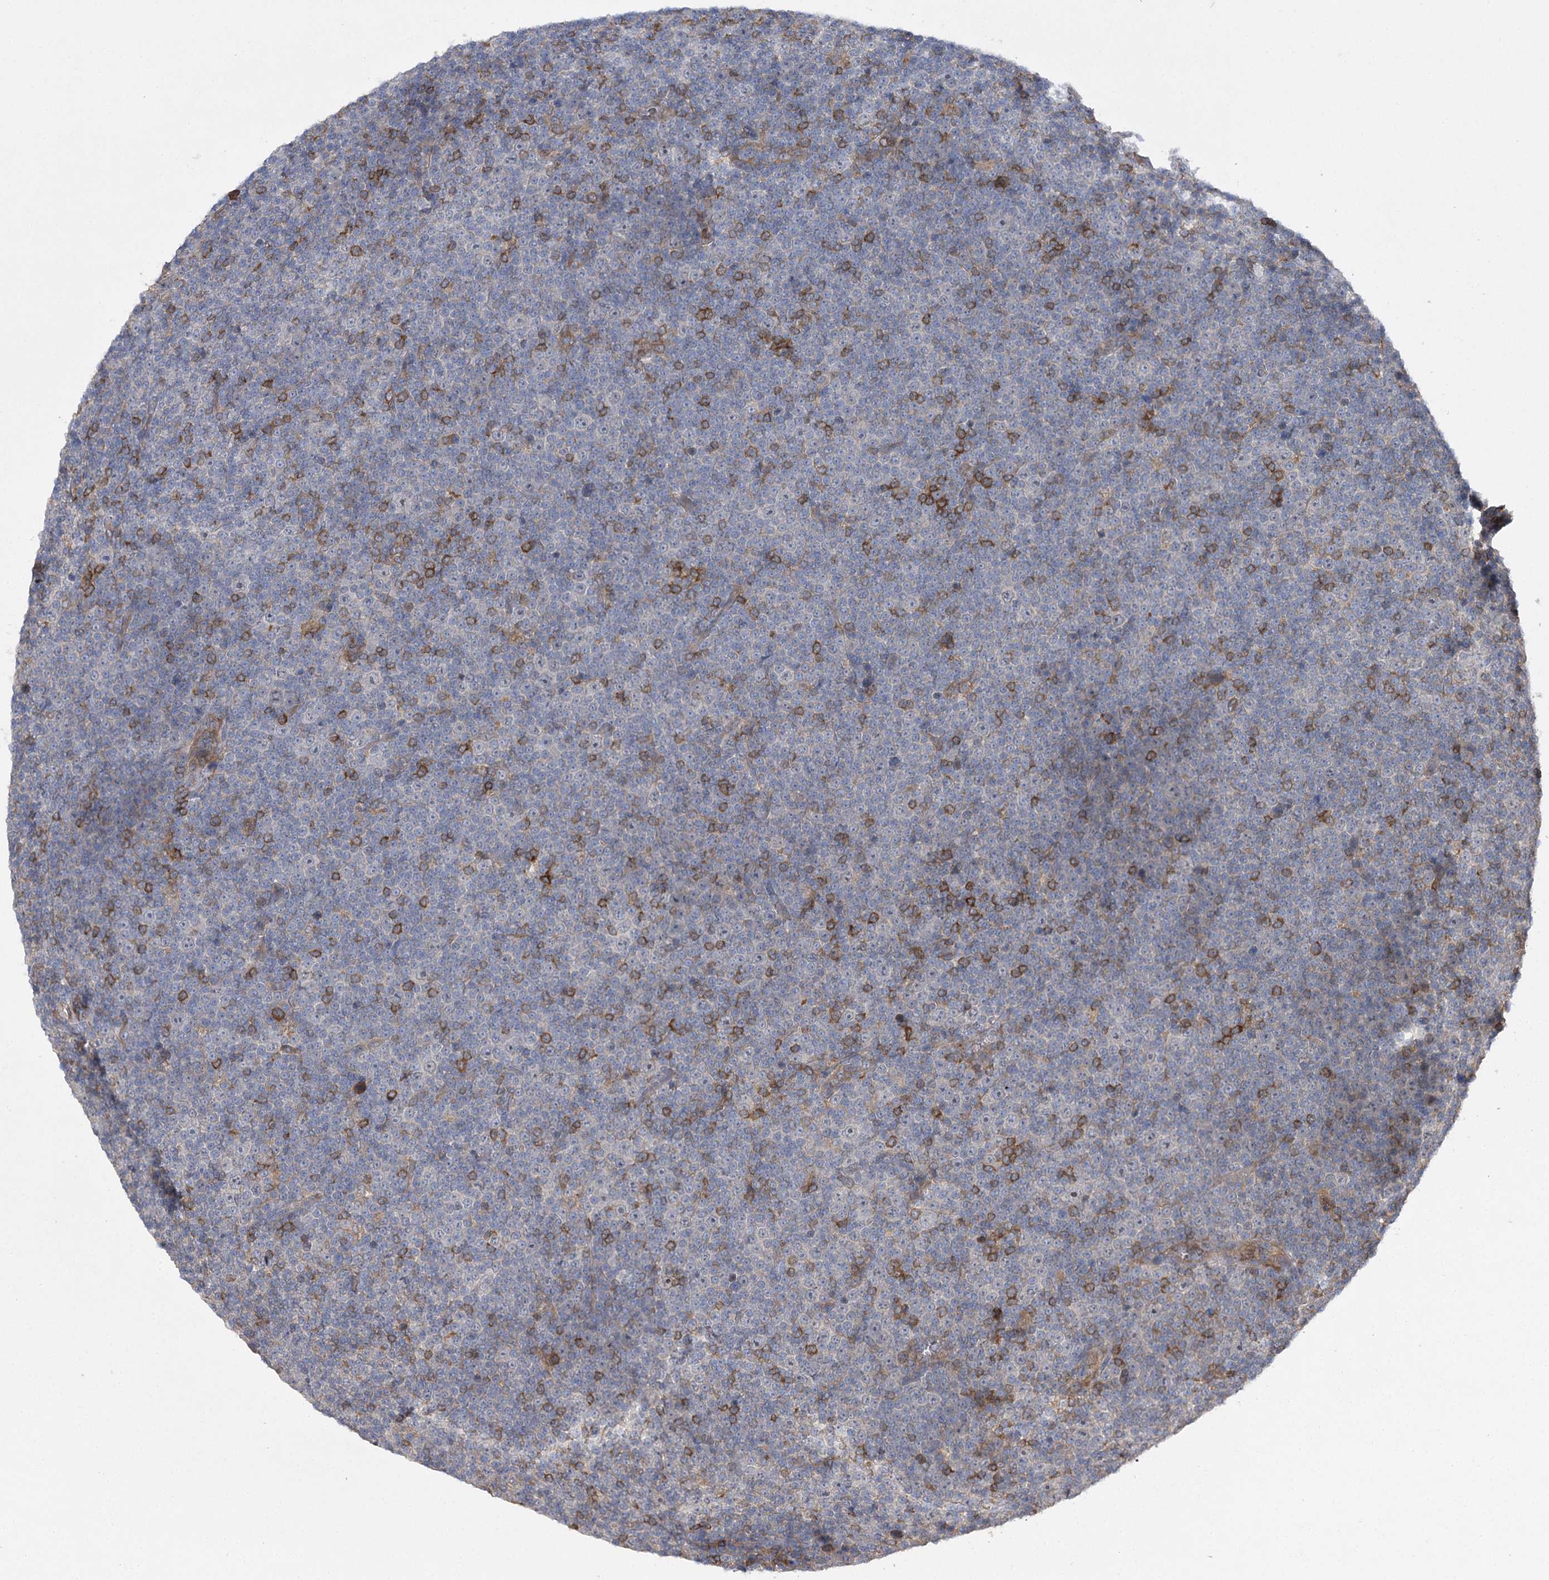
{"staining": {"intensity": "strong", "quantity": "<25%", "location": "cytoplasmic/membranous"}, "tissue": "lymphoma", "cell_type": "Tumor cells", "image_type": "cancer", "snomed": [{"axis": "morphology", "description": "Malignant lymphoma, non-Hodgkin's type, Low grade"}, {"axis": "topography", "description": "Lymph node"}], "caption": "A brown stain highlights strong cytoplasmic/membranous staining of a protein in human lymphoma tumor cells. (DAB (3,3'-diaminobenzidine) = brown stain, brightfield microscopy at high magnification).", "gene": "BCR", "patient": {"sex": "female", "age": 67}}